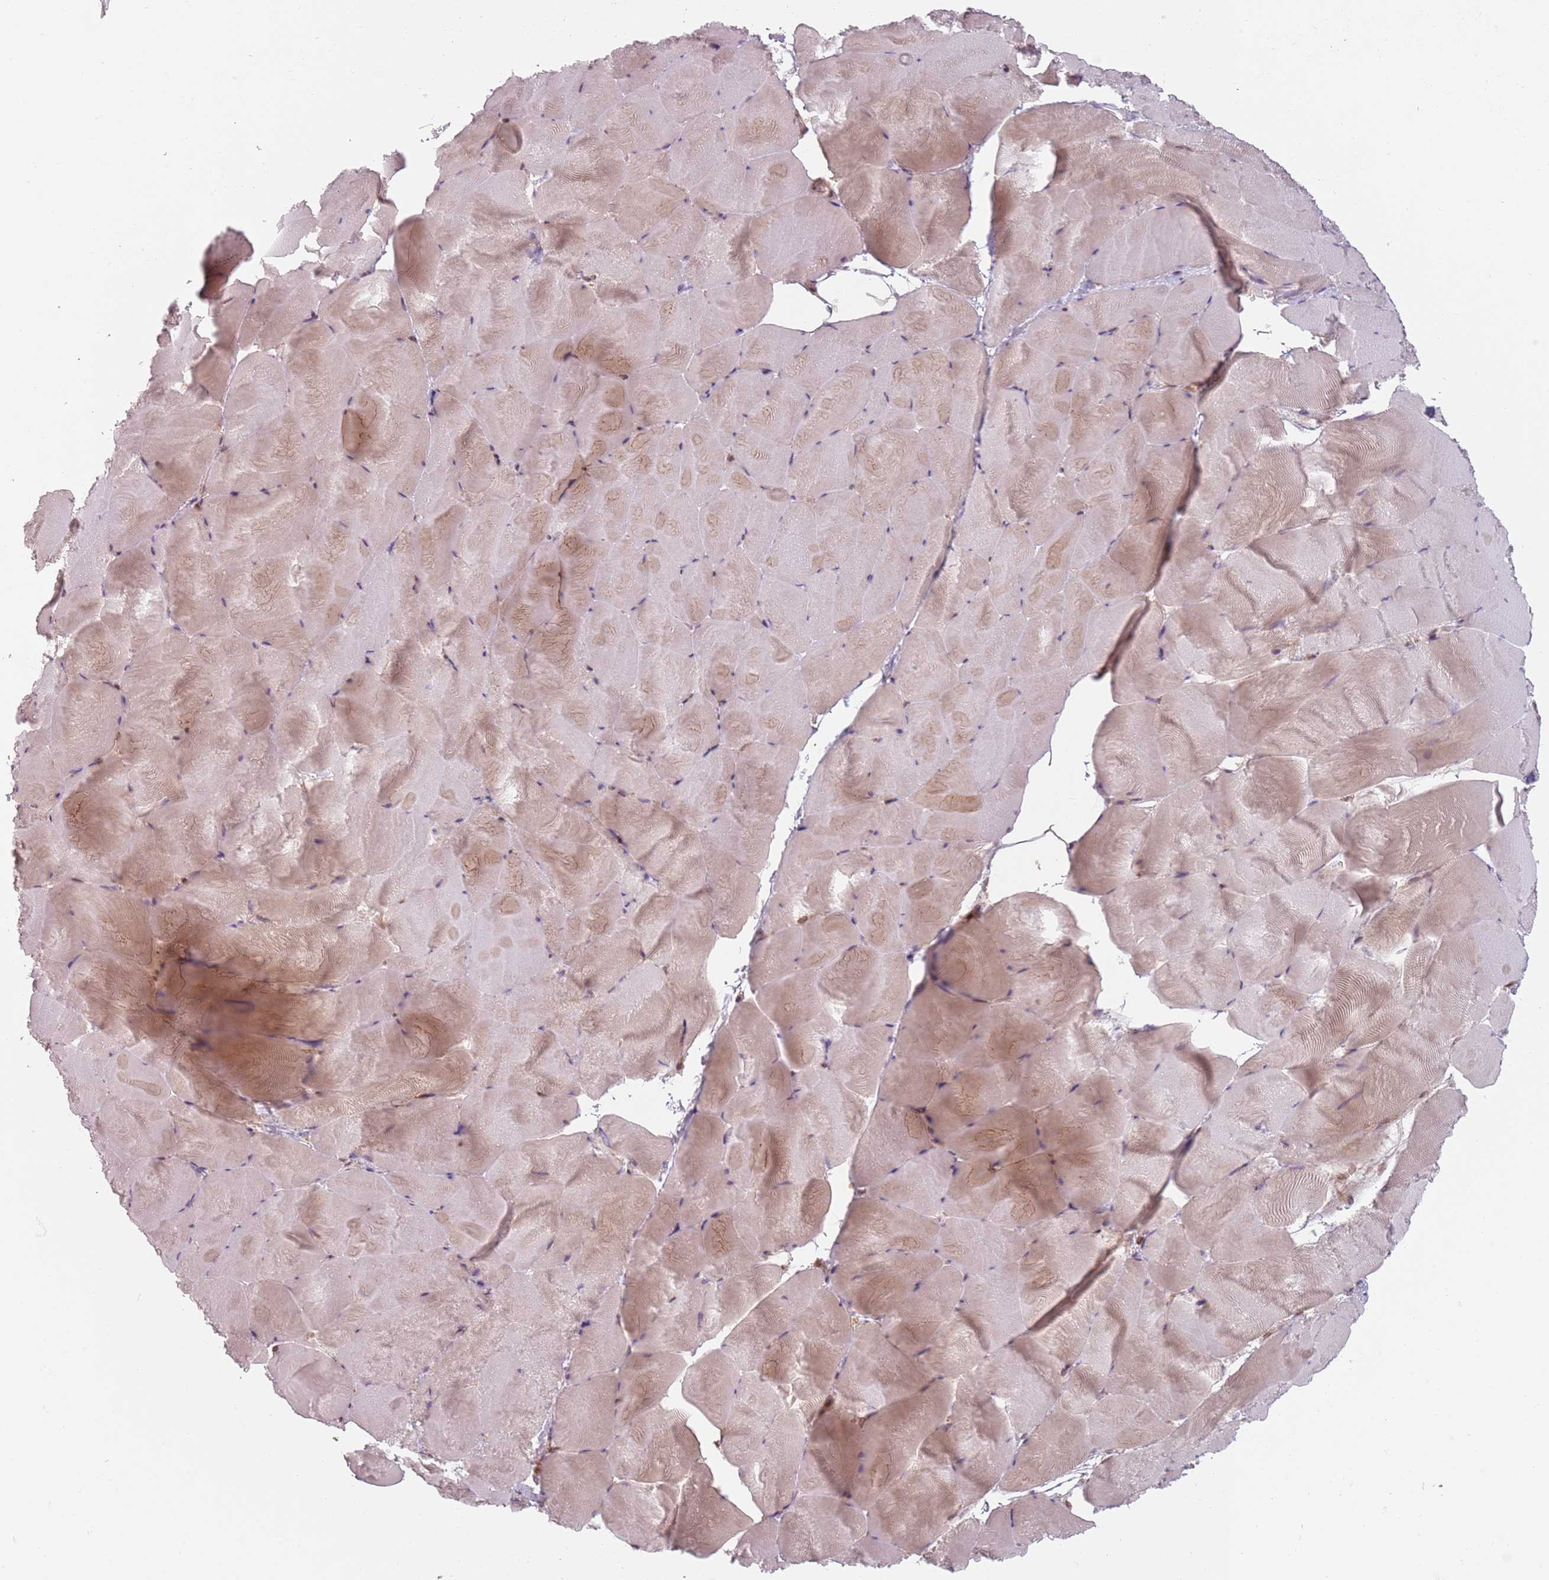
{"staining": {"intensity": "weak", "quantity": "25%-75%", "location": "cytoplasmic/membranous"}, "tissue": "skeletal muscle", "cell_type": "Myocytes", "image_type": "normal", "snomed": [{"axis": "morphology", "description": "Normal tissue, NOS"}, {"axis": "topography", "description": "Skeletal muscle"}], "caption": "This is a histology image of immunohistochemistry staining of benign skeletal muscle, which shows weak expression in the cytoplasmic/membranous of myocytes.", "gene": "NUP50", "patient": {"sex": "female", "age": 64}}